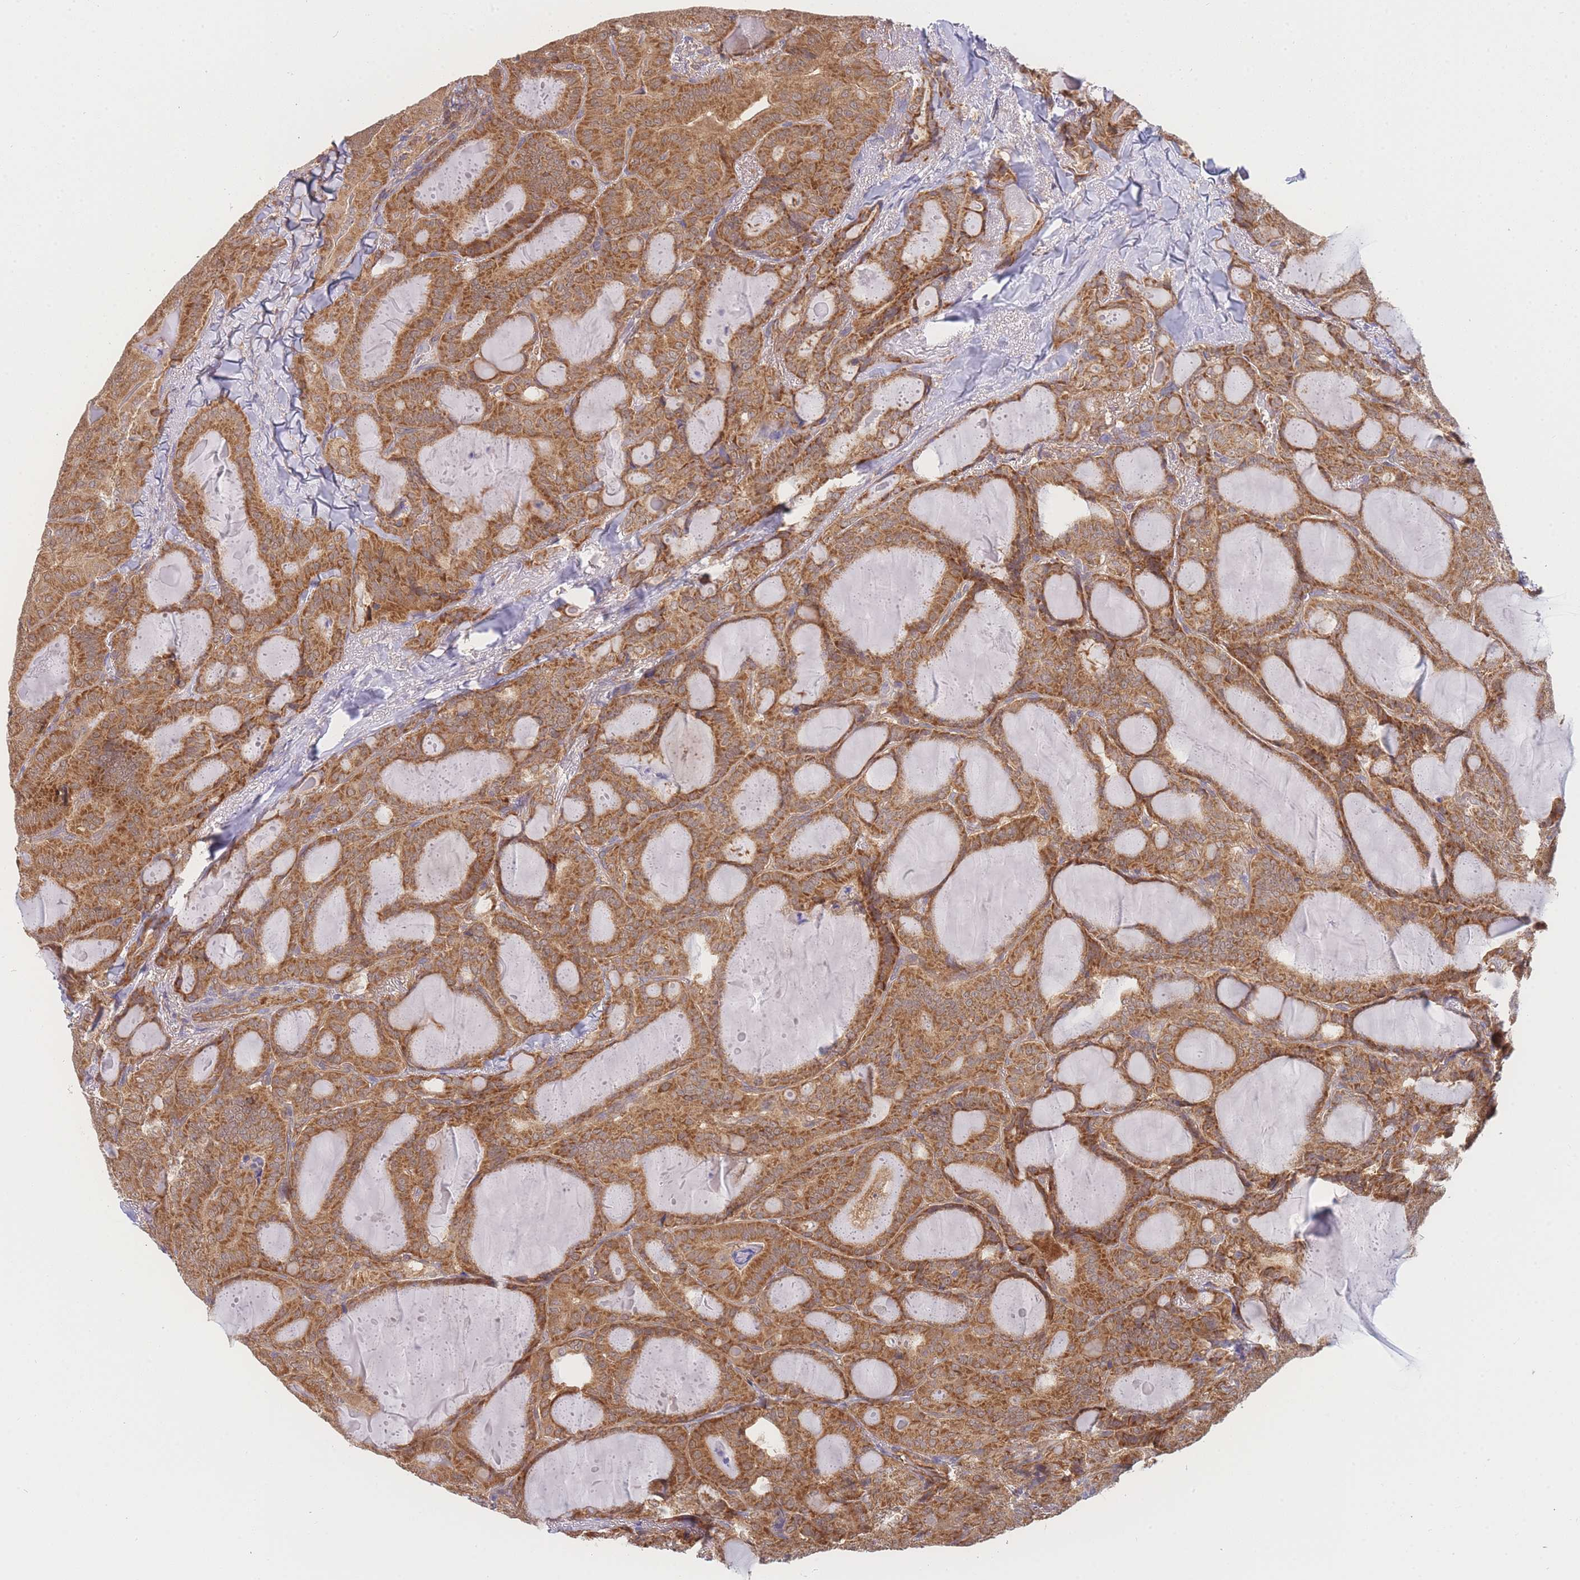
{"staining": {"intensity": "moderate", "quantity": ">75%", "location": "cytoplasmic/membranous"}, "tissue": "thyroid cancer", "cell_type": "Tumor cells", "image_type": "cancer", "snomed": [{"axis": "morphology", "description": "Papillary adenocarcinoma, NOS"}, {"axis": "topography", "description": "Thyroid gland"}], "caption": "An image of thyroid cancer stained for a protein reveals moderate cytoplasmic/membranous brown staining in tumor cells.", "gene": "MRPS18B", "patient": {"sex": "female", "age": 68}}